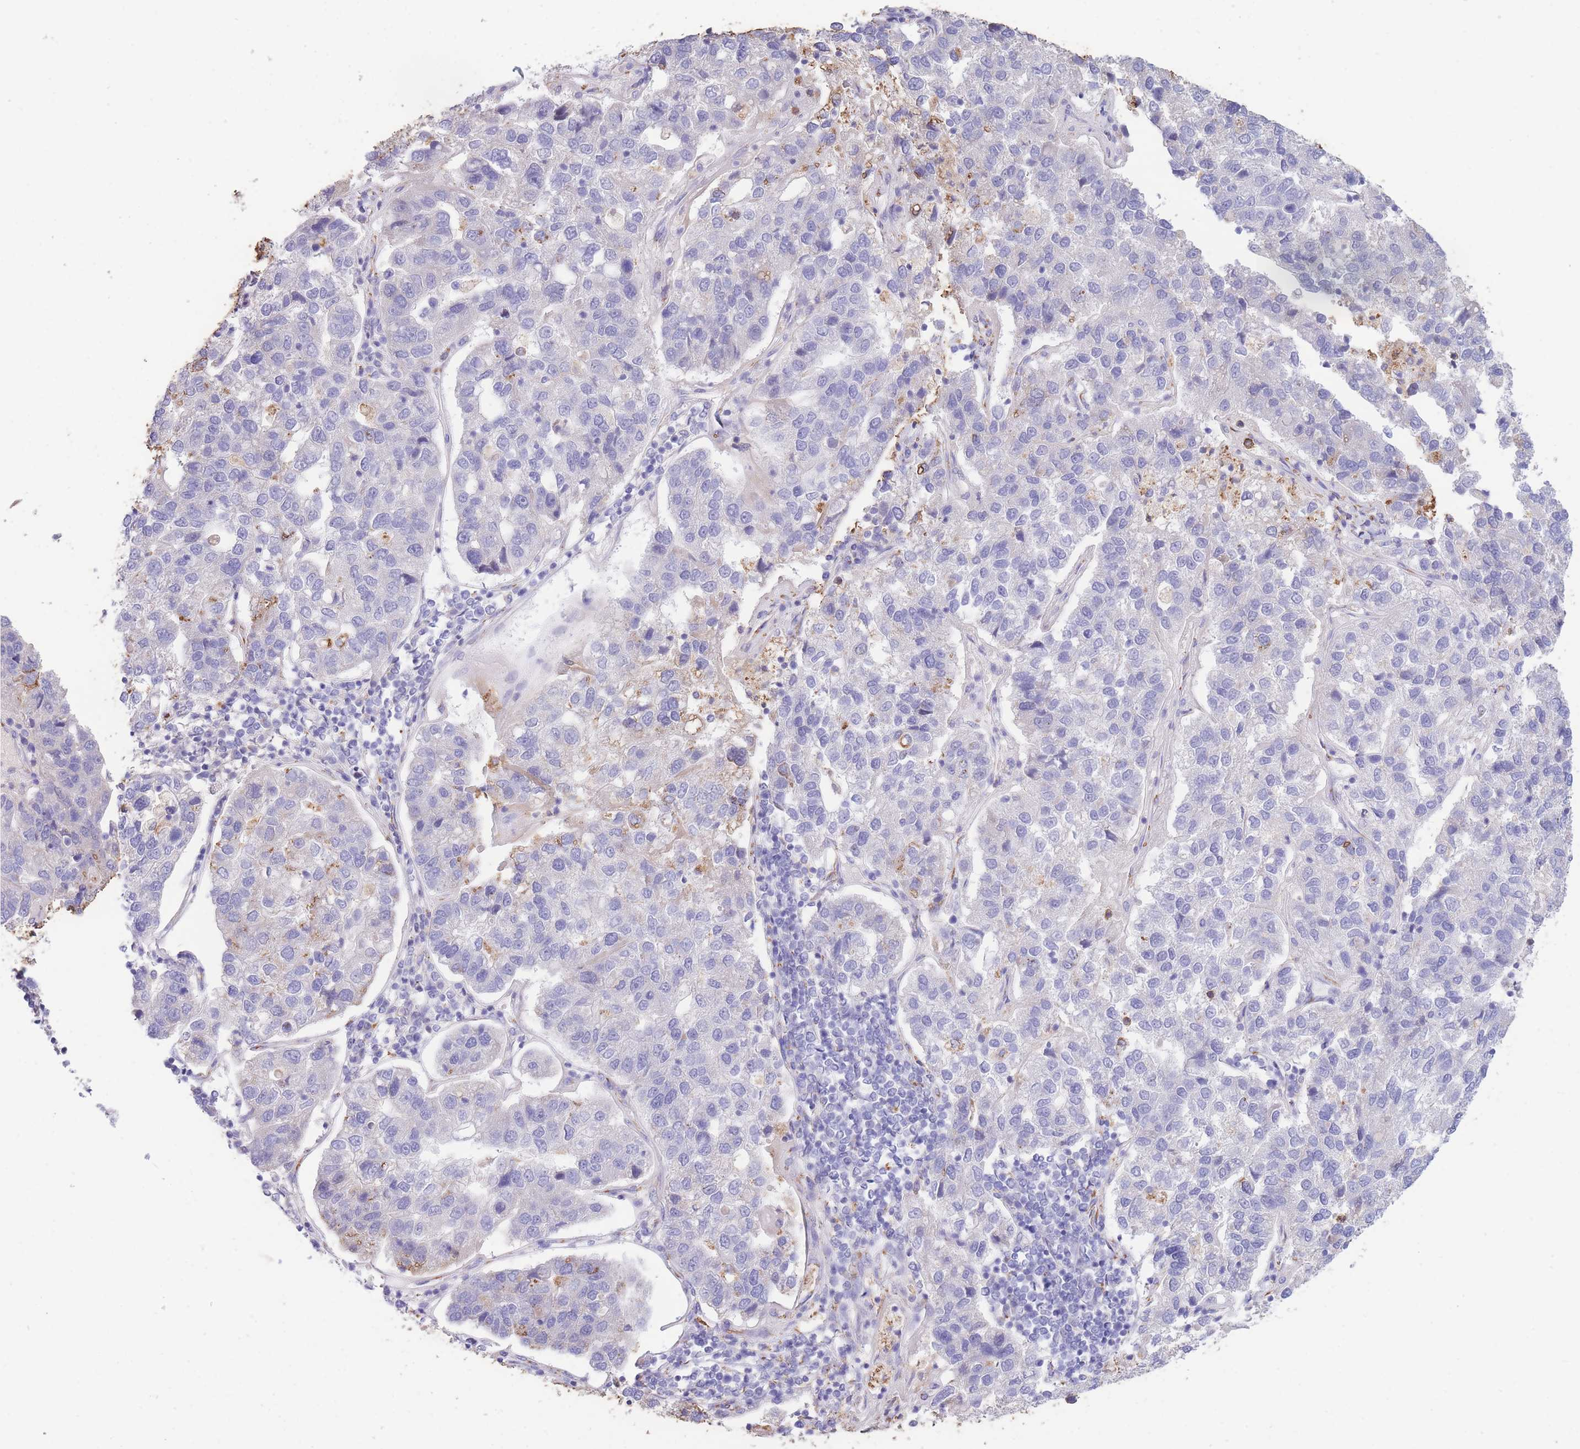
{"staining": {"intensity": "negative", "quantity": "none", "location": "none"}, "tissue": "pancreatic cancer", "cell_type": "Tumor cells", "image_type": "cancer", "snomed": [{"axis": "morphology", "description": "Adenocarcinoma, NOS"}, {"axis": "topography", "description": "Pancreas"}], "caption": "Pancreatic cancer (adenocarcinoma) was stained to show a protein in brown. There is no significant positivity in tumor cells.", "gene": "CENPM", "patient": {"sex": "female", "age": 61}}